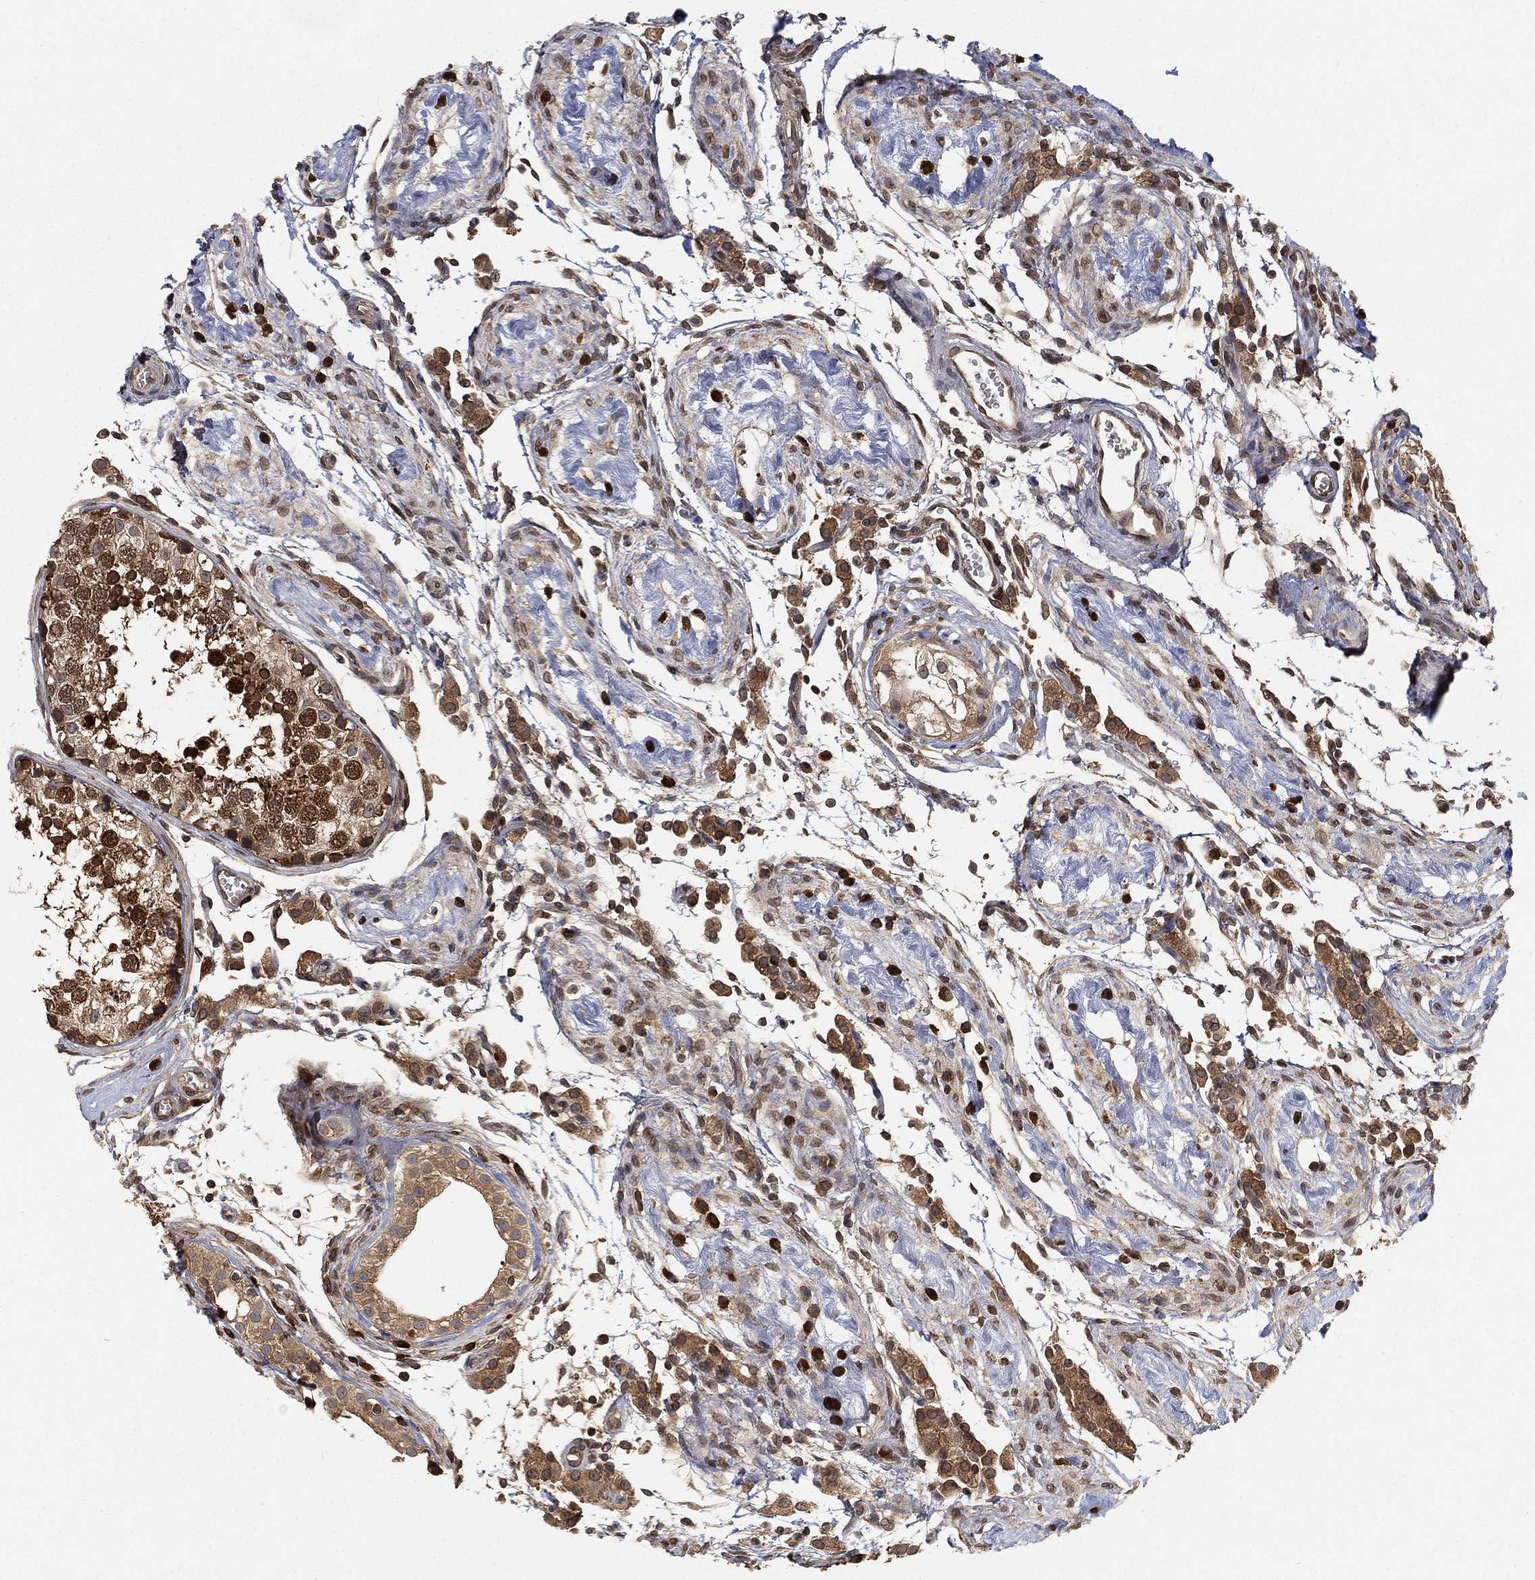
{"staining": {"intensity": "strong", "quantity": "25%-75%", "location": "nuclear"}, "tissue": "testis", "cell_type": "Cells in seminiferous ducts", "image_type": "normal", "snomed": [{"axis": "morphology", "description": "Normal tissue, NOS"}, {"axis": "topography", "description": "Testis"}], "caption": "Unremarkable testis demonstrates strong nuclear staining in about 25%-75% of cells in seminiferous ducts.", "gene": "UBA5", "patient": {"sex": "male", "age": 29}}